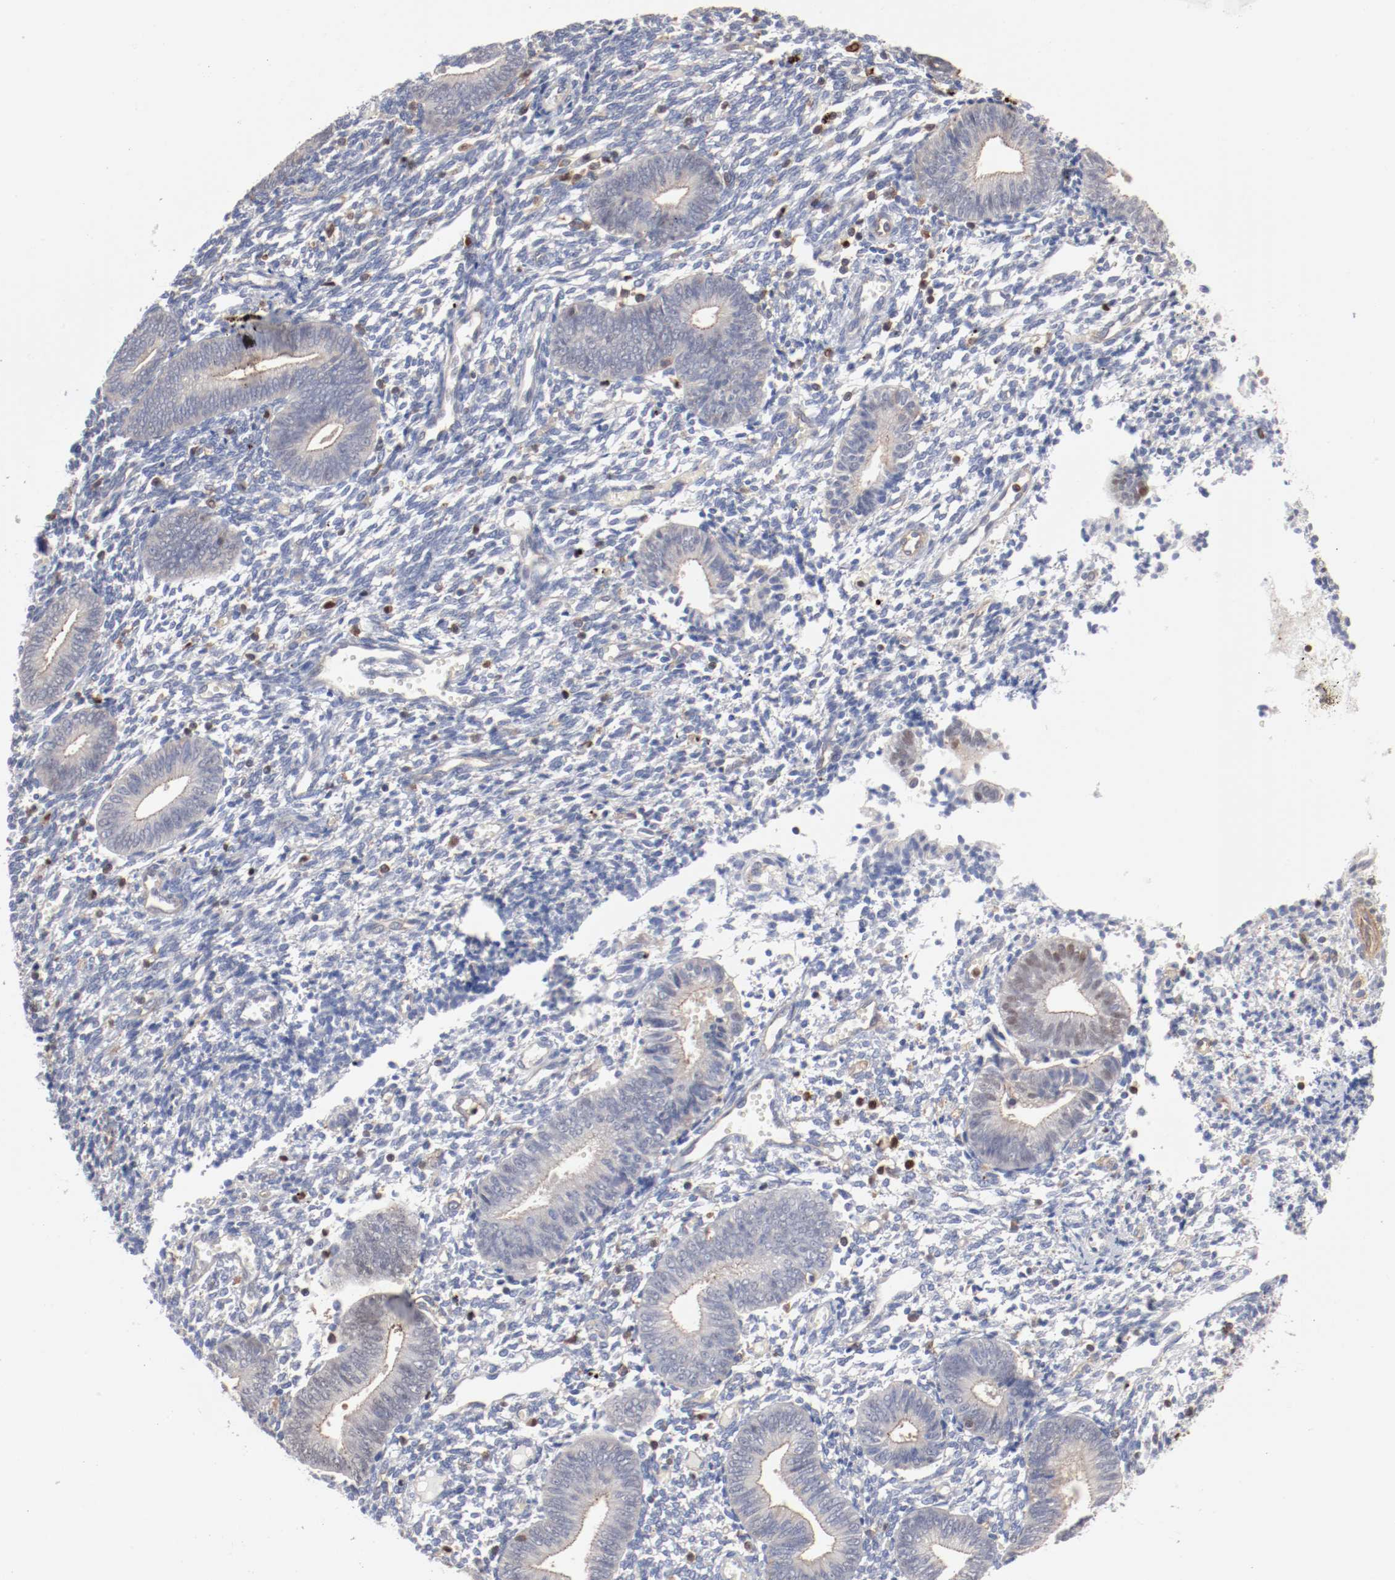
{"staining": {"intensity": "moderate", "quantity": "<25%", "location": "cytoplasmic/membranous"}, "tissue": "endometrium", "cell_type": "Cells in endometrial stroma", "image_type": "normal", "snomed": [{"axis": "morphology", "description": "Normal tissue, NOS"}, {"axis": "topography", "description": "Uterus"}, {"axis": "topography", "description": "Endometrium"}], "caption": "A high-resolution image shows immunohistochemistry staining of unremarkable endometrium, which reveals moderate cytoplasmic/membranous staining in about <25% of cells in endometrial stroma.", "gene": "ARHGEF6", "patient": {"sex": "female", "age": 33}}